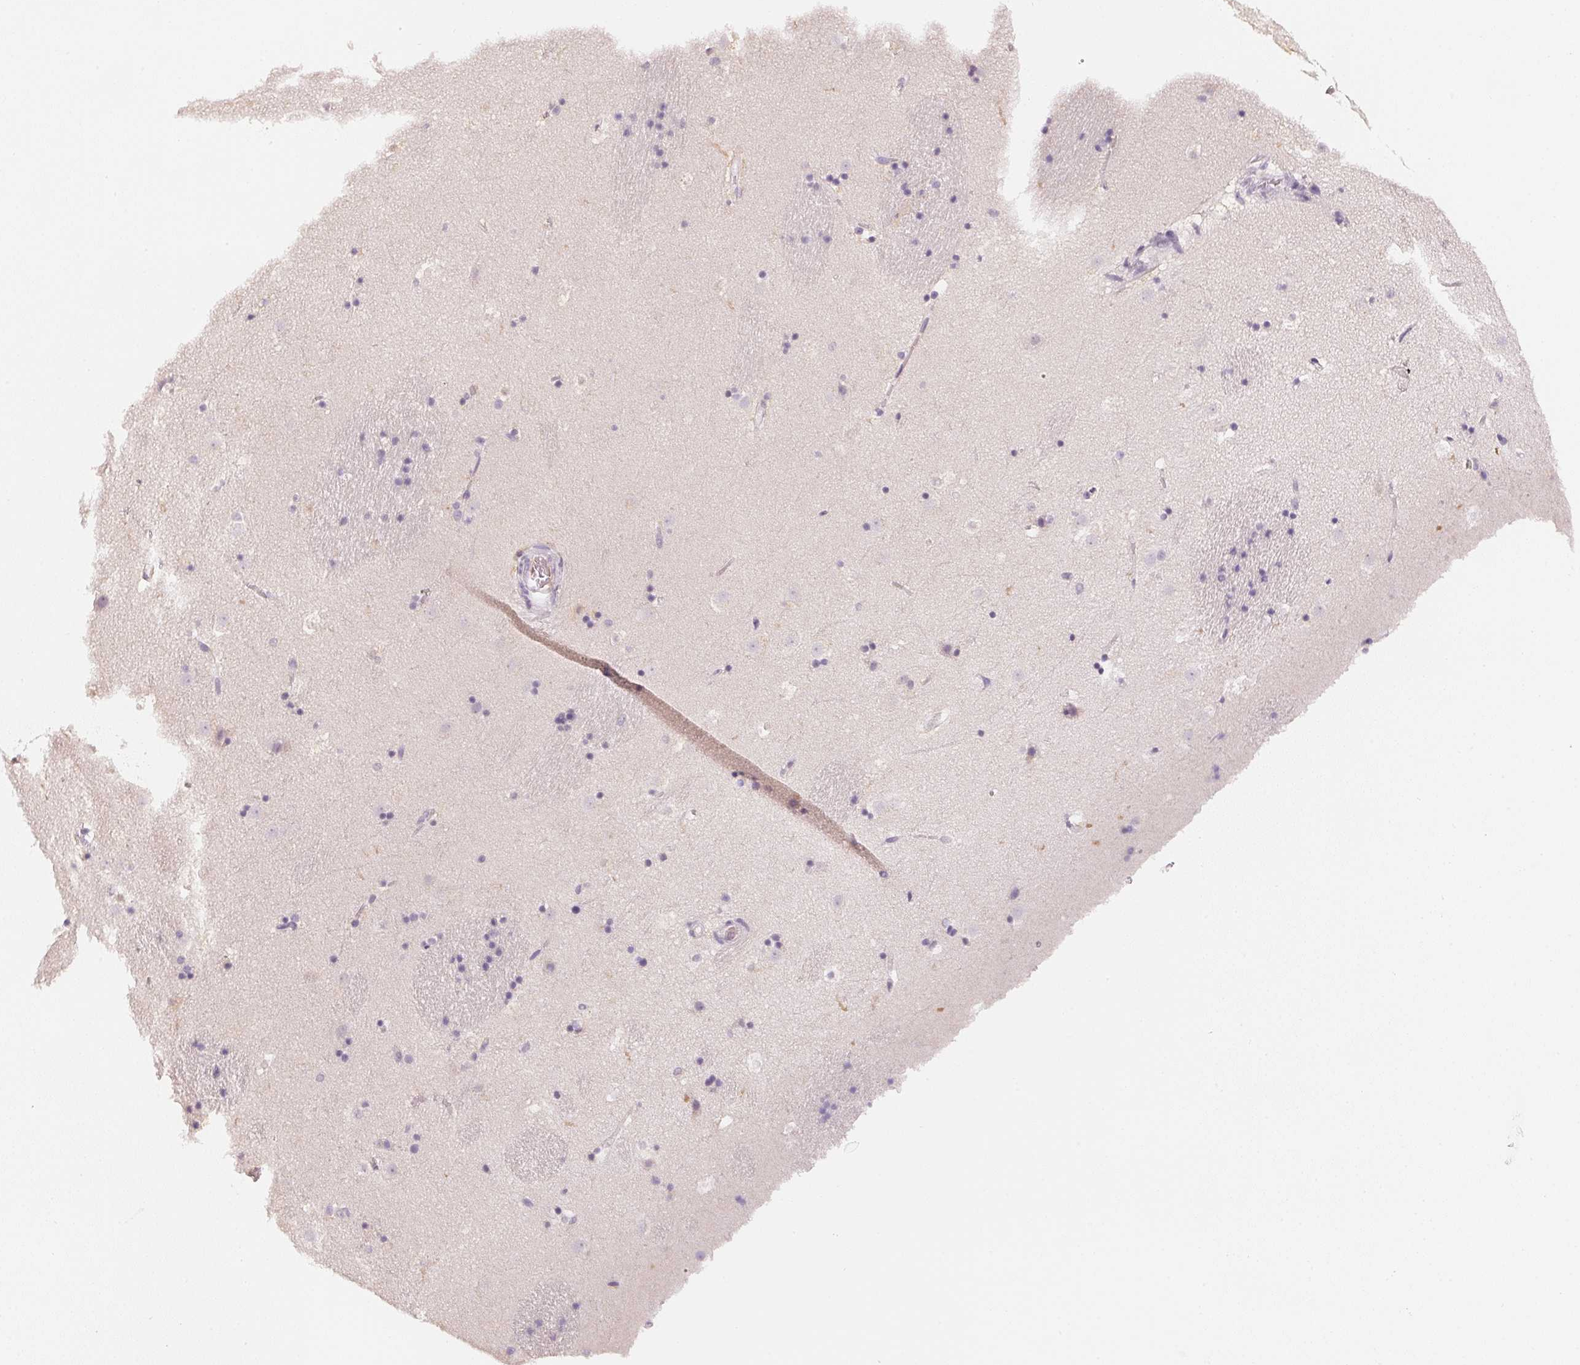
{"staining": {"intensity": "negative", "quantity": "none", "location": "none"}, "tissue": "caudate", "cell_type": "Glial cells", "image_type": "normal", "snomed": [{"axis": "morphology", "description": "Normal tissue, NOS"}, {"axis": "topography", "description": "Lateral ventricle wall"}], "caption": "Glial cells are negative for protein expression in normal human caudate. (DAB (3,3'-diaminobenzidine) immunohistochemistry (IHC), high magnification).", "gene": "CFAP276", "patient": {"sex": "male", "age": 37}}